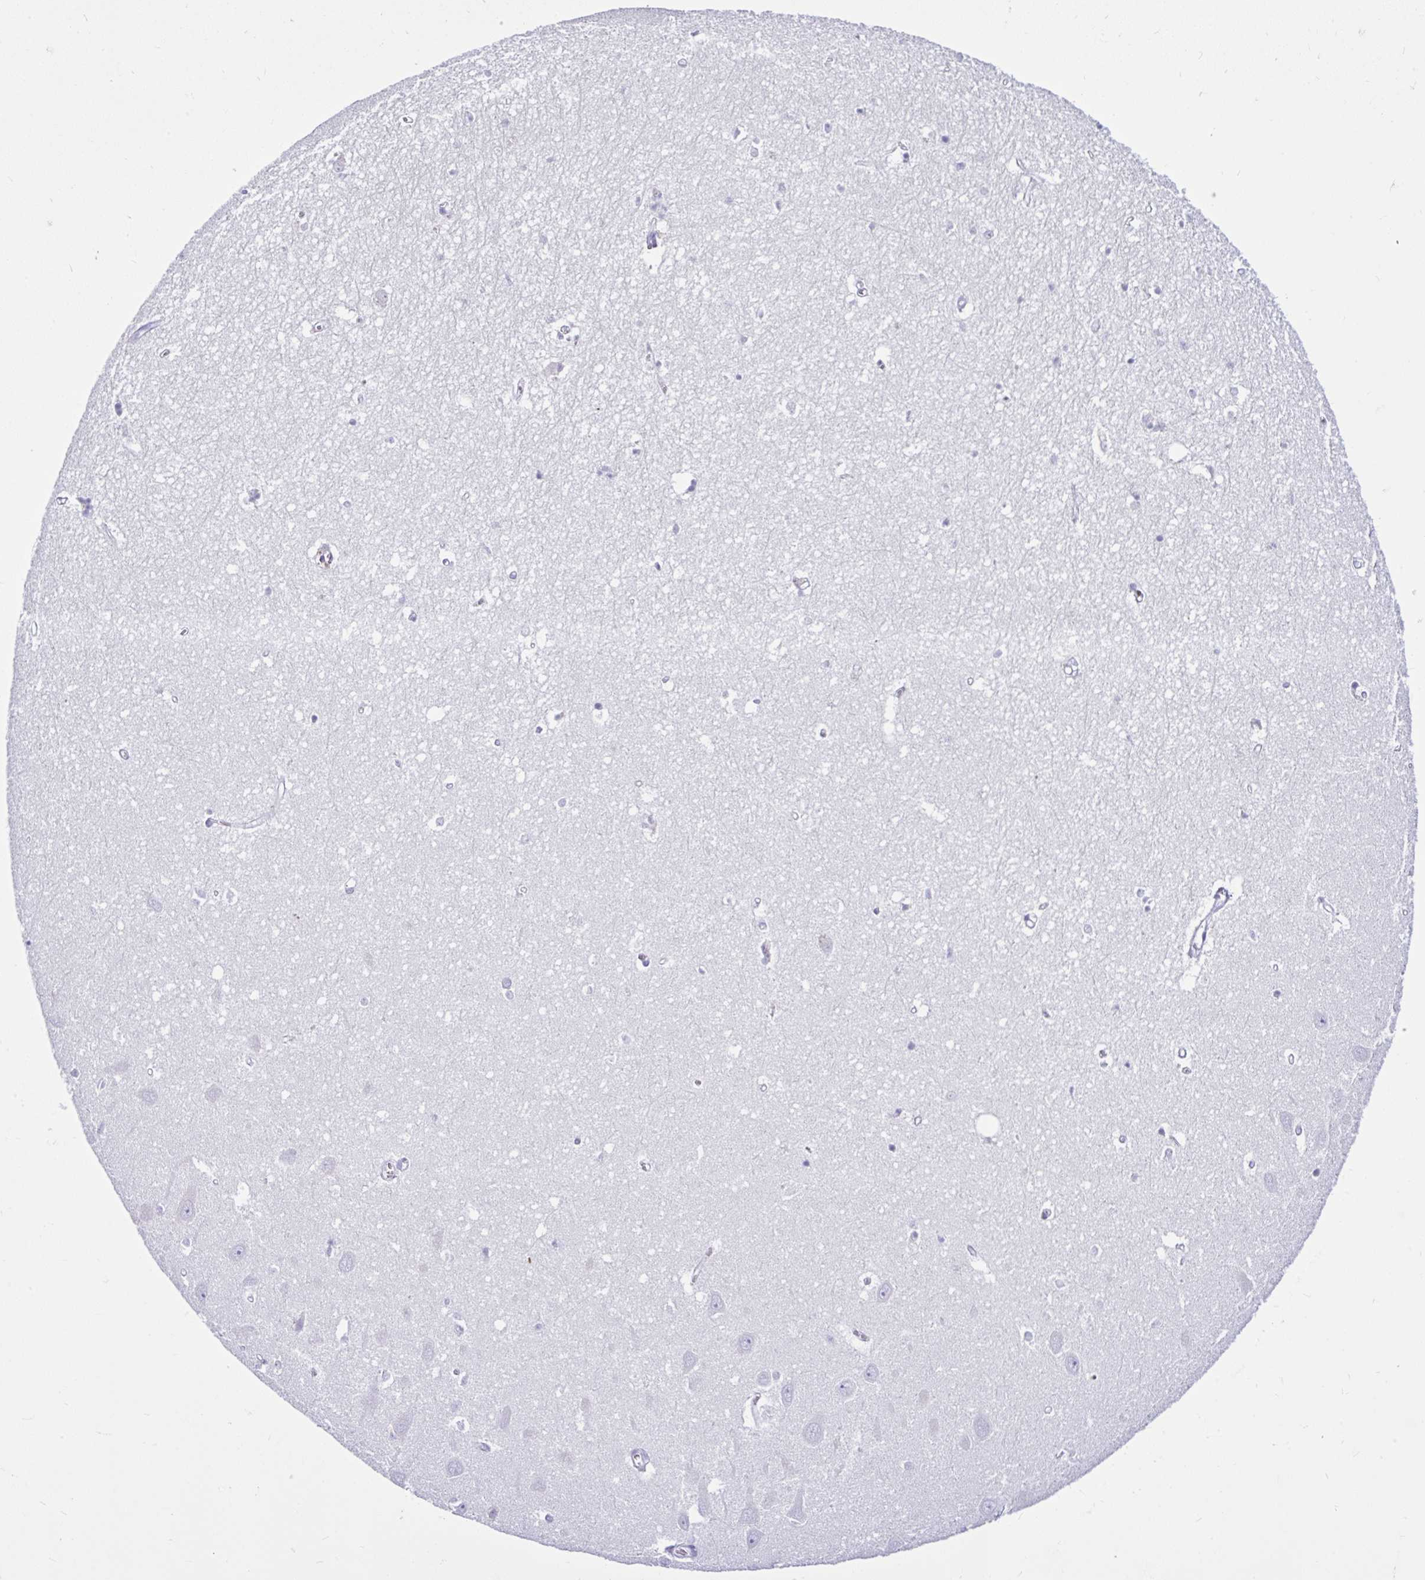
{"staining": {"intensity": "negative", "quantity": "none", "location": "none"}, "tissue": "hippocampus", "cell_type": "Glial cells", "image_type": "normal", "snomed": [{"axis": "morphology", "description": "Normal tissue, NOS"}, {"axis": "topography", "description": "Hippocampus"}], "caption": "Immunohistochemistry (IHC) of normal hippocampus exhibits no positivity in glial cells. (Stains: DAB (3,3'-diaminobenzidine) immunohistochemistry with hematoxylin counter stain, Microscopy: brightfield microscopy at high magnification).", "gene": "CYP19A1", "patient": {"sex": "female", "age": 64}}